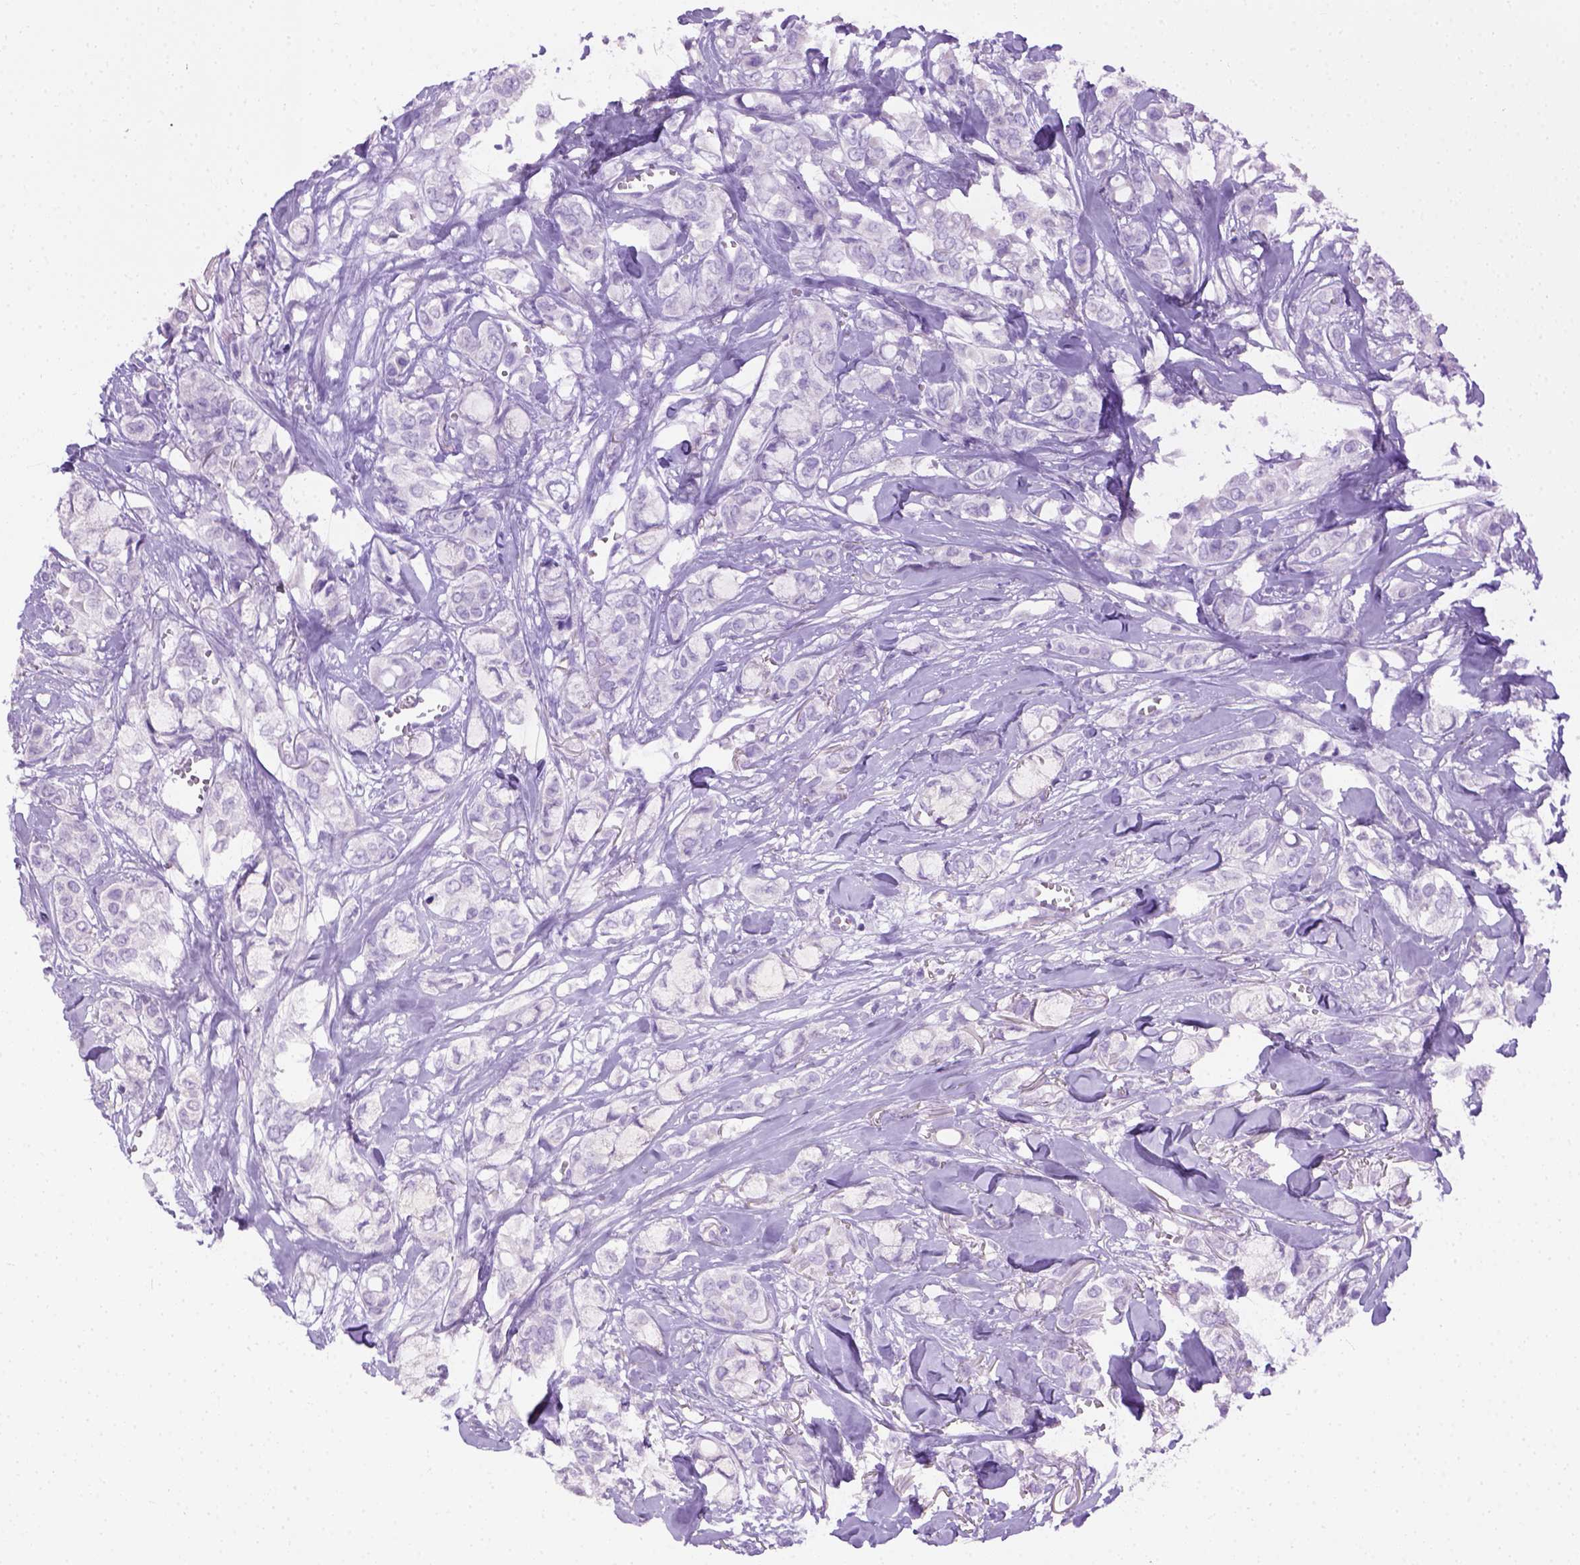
{"staining": {"intensity": "negative", "quantity": "none", "location": "none"}, "tissue": "breast cancer", "cell_type": "Tumor cells", "image_type": "cancer", "snomed": [{"axis": "morphology", "description": "Duct carcinoma"}, {"axis": "topography", "description": "Breast"}], "caption": "A high-resolution photomicrograph shows immunohistochemistry staining of intraductal carcinoma (breast), which displays no significant positivity in tumor cells.", "gene": "CYP24A1", "patient": {"sex": "female", "age": 85}}